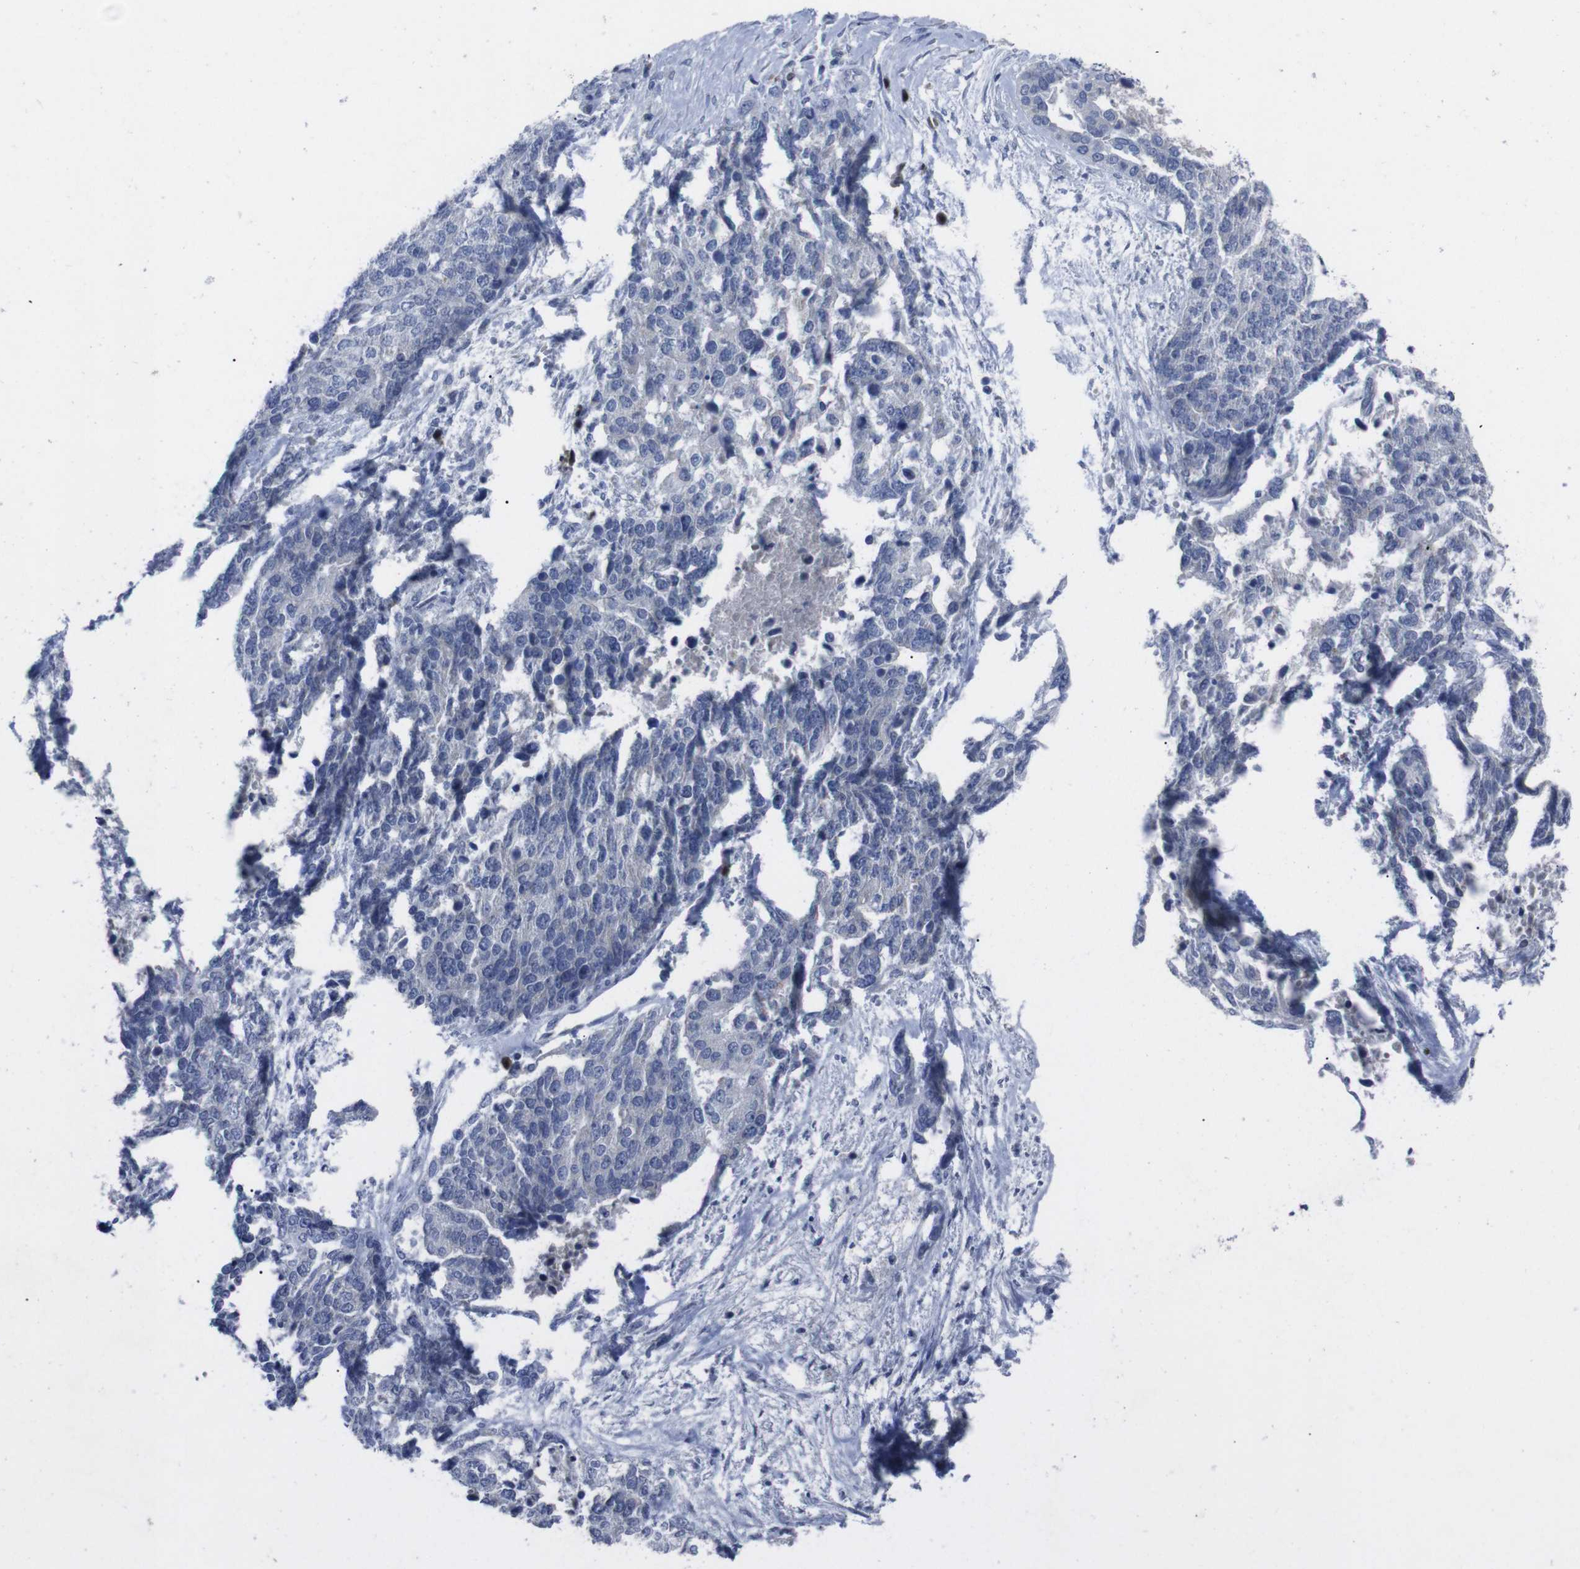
{"staining": {"intensity": "negative", "quantity": "none", "location": "none"}, "tissue": "ovarian cancer", "cell_type": "Tumor cells", "image_type": "cancer", "snomed": [{"axis": "morphology", "description": "Cystadenocarcinoma, serous, NOS"}, {"axis": "topography", "description": "Ovary"}], "caption": "High magnification brightfield microscopy of ovarian serous cystadenocarcinoma stained with DAB (brown) and counterstained with hematoxylin (blue): tumor cells show no significant staining.", "gene": "IRF4", "patient": {"sex": "female", "age": 44}}